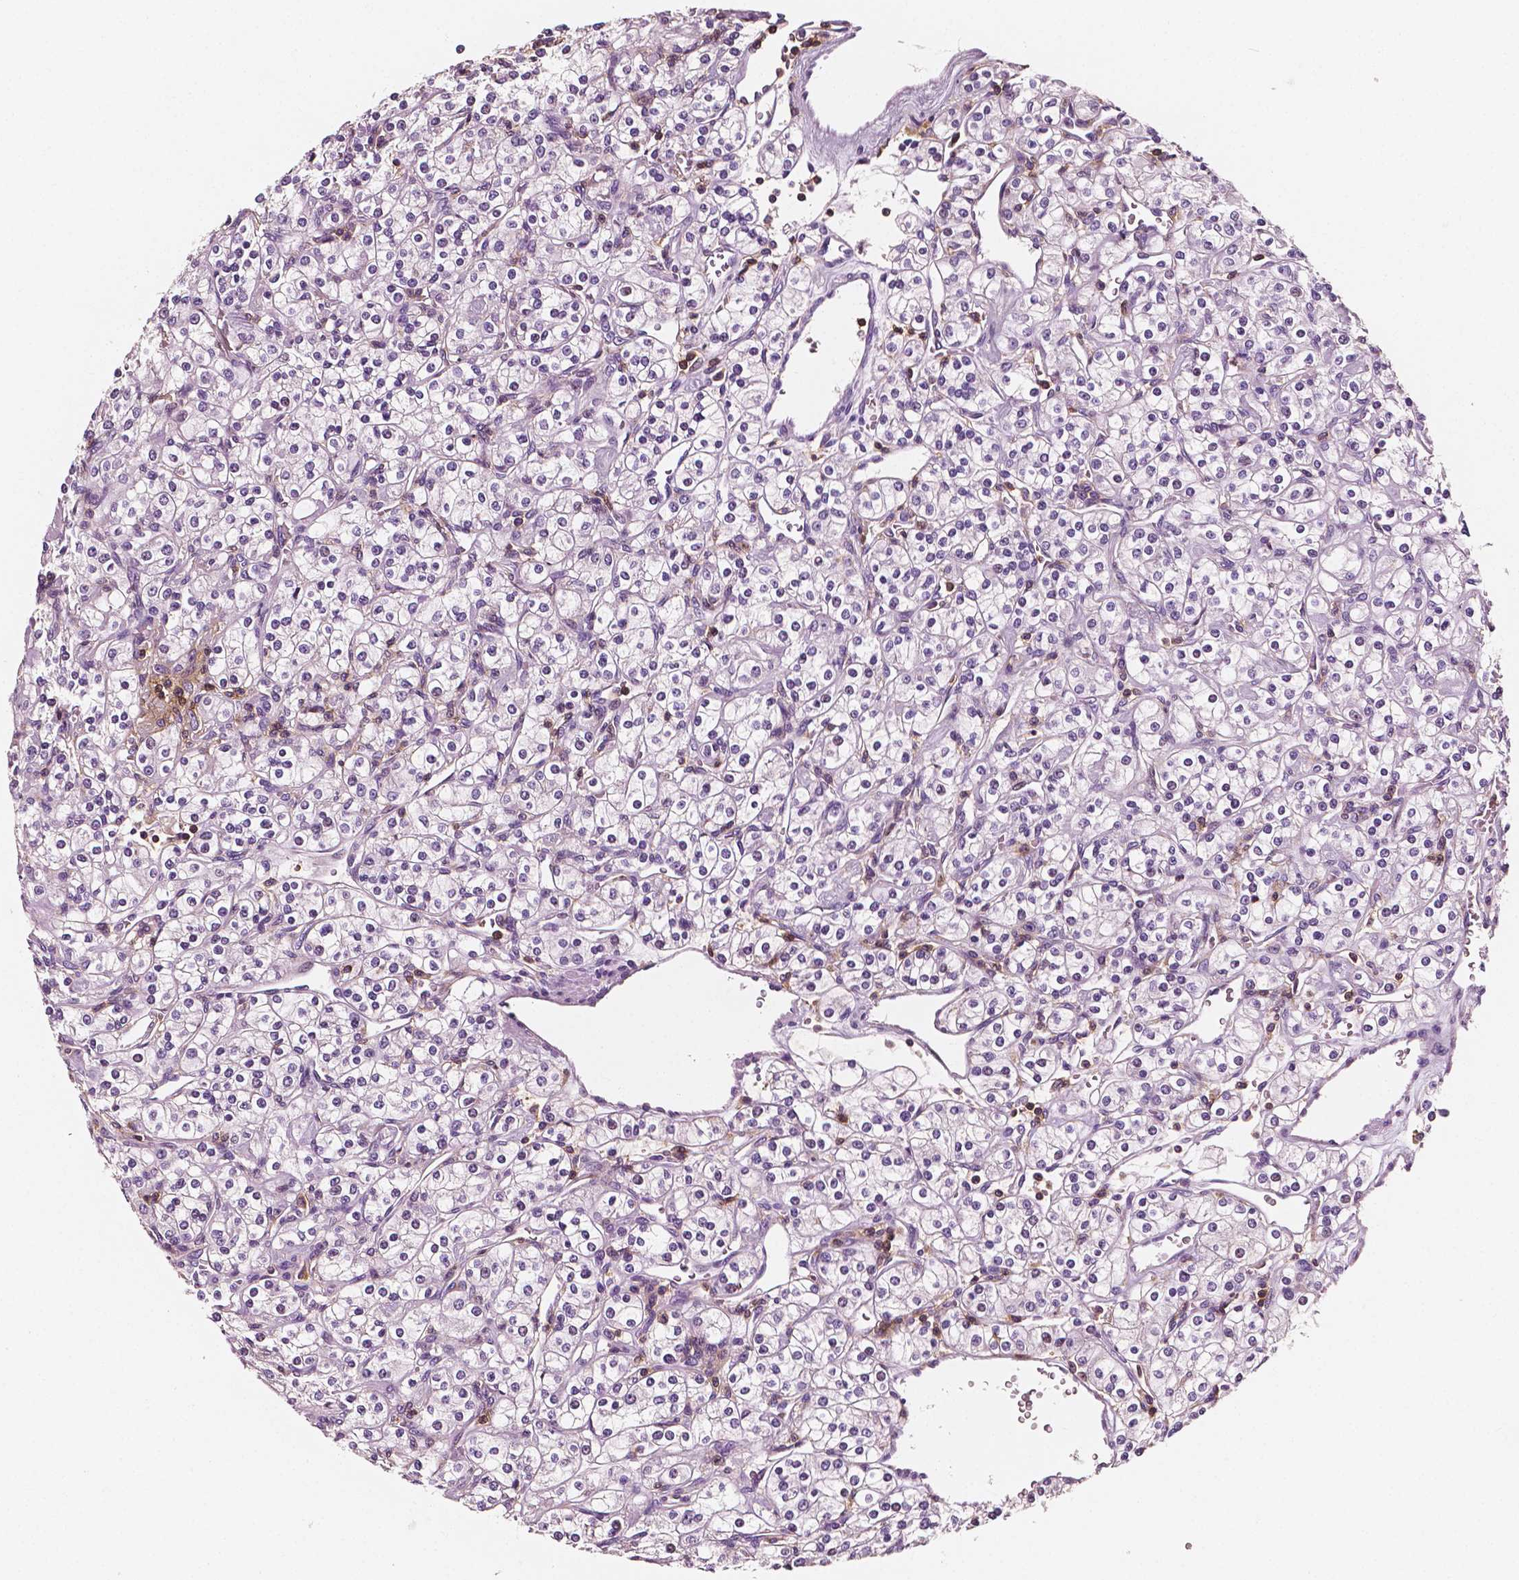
{"staining": {"intensity": "negative", "quantity": "none", "location": "none"}, "tissue": "renal cancer", "cell_type": "Tumor cells", "image_type": "cancer", "snomed": [{"axis": "morphology", "description": "Adenocarcinoma, NOS"}, {"axis": "topography", "description": "Kidney"}], "caption": "A high-resolution photomicrograph shows immunohistochemistry staining of renal adenocarcinoma, which displays no significant staining in tumor cells.", "gene": "PTPRC", "patient": {"sex": "male", "age": 77}}